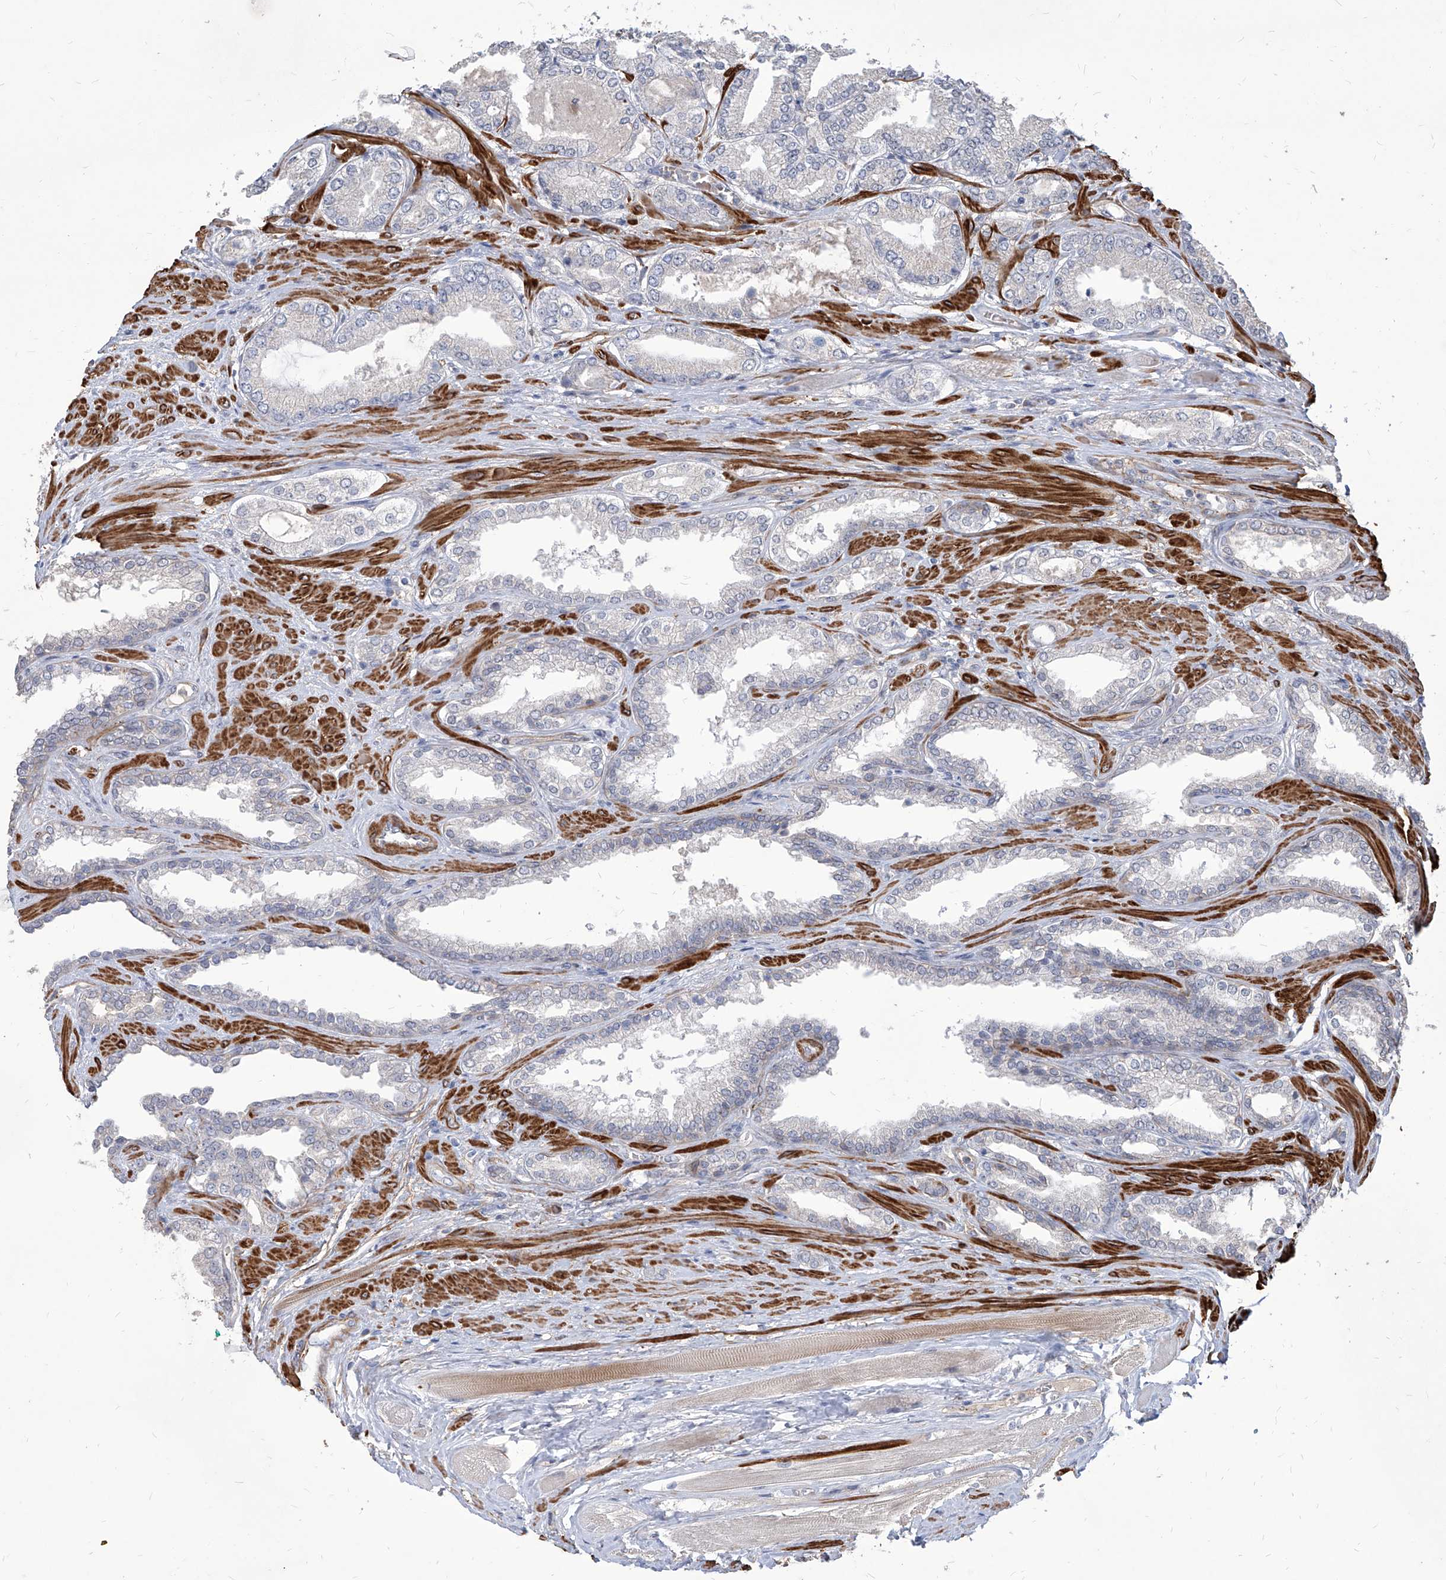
{"staining": {"intensity": "negative", "quantity": "none", "location": "none"}, "tissue": "prostate cancer", "cell_type": "Tumor cells", "image_type": "cancer", "snomed": [{"axis": "morphology", "description": "Adenocarcinoma, Low grade"}, {"axis": "topography", "description": "Prostate"}], "caption": "An immunohistochemistry image of prostate cancer (adenocarcinoma (low-grade)) is shown. There is no staining in tumor cells of prostate cancer (adenocarcinoma (low-grade)). (Immunohistochemistry, brightfield microscopy, high magnification).", "gene": "FAM83B", "patient": {"sex": "male", "age": 62}}